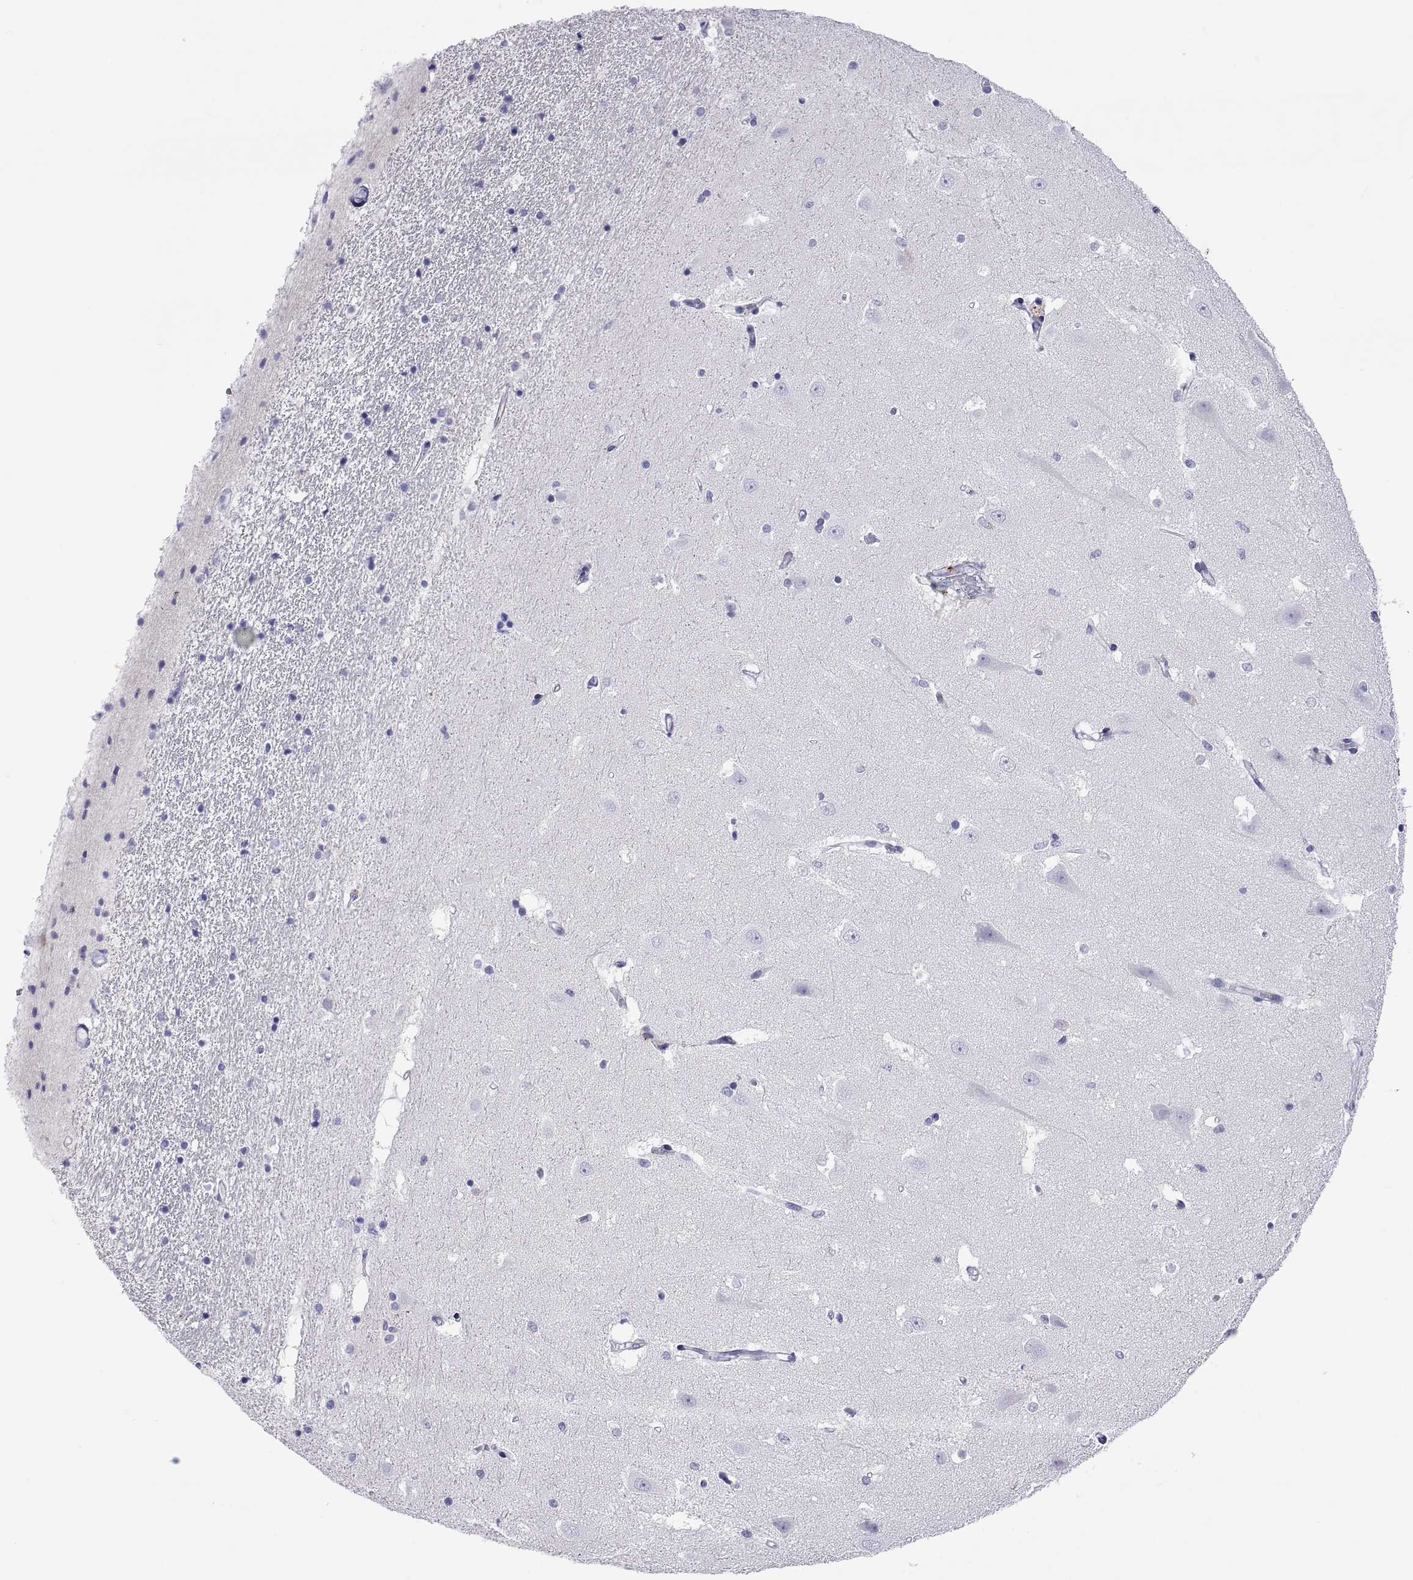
{"staining": {"intensity": "negative", "quantity": "none", "location": "none"}, "tissue": "hippocampus", "cell_type": "Glial cells", "image_type": "normal", "snomed": [{"axis": "morphology", "description": "Normal tissue, NOS"}, {"axis": "topography", "description": "Hippocampus"}], "caption": "This is a micrograph of IHC staining of normal hippocampus, which shows no staining in glial cells.", "gene": "QRICH2", "patient": {"sex": "male", "age": 44}}